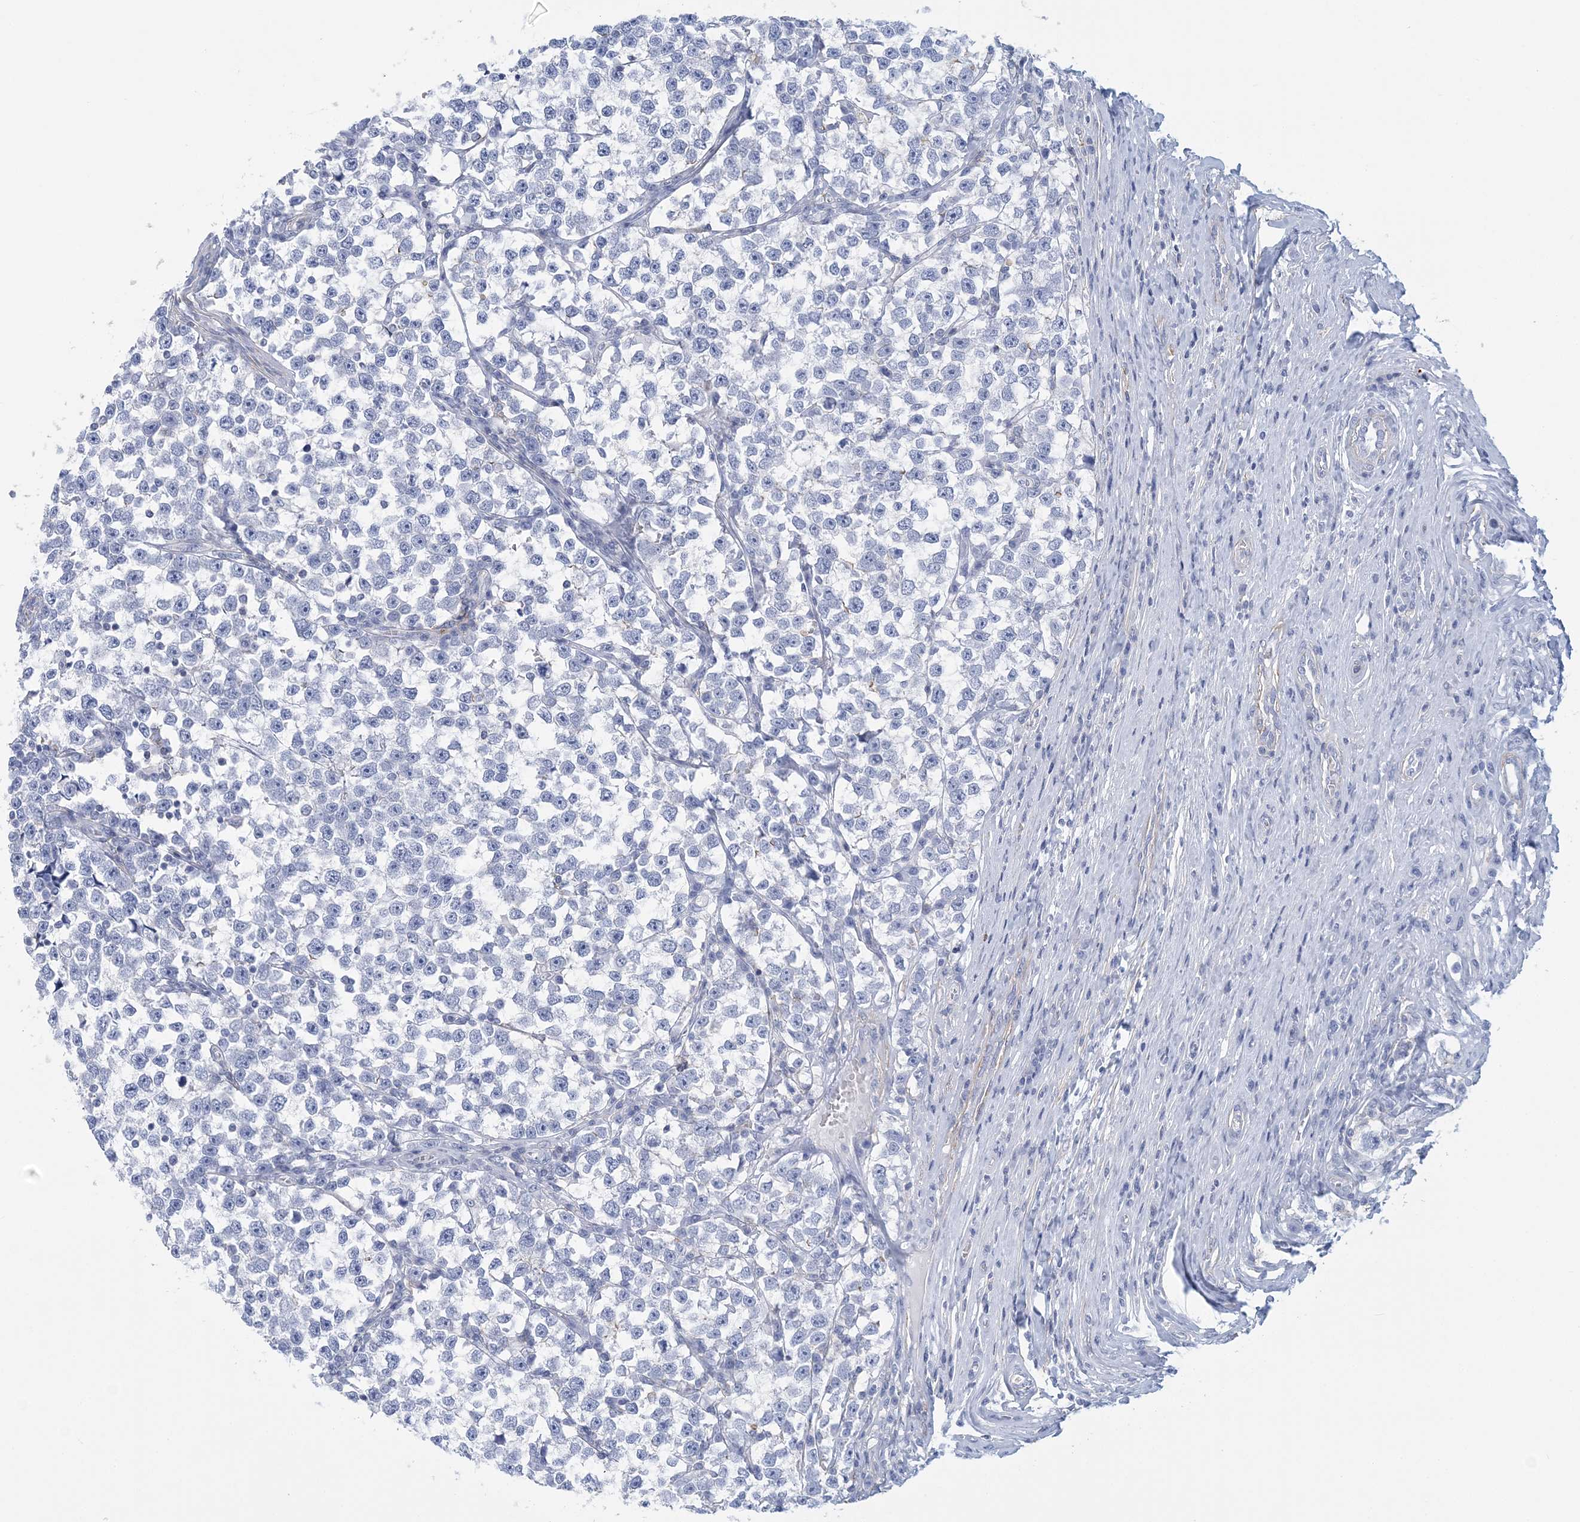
{"staining": {"intensity": "negative", "quantity": "none", "location": "none"}, "tissue": "testis cancer", "cell_type": "Tumor cells", "image_type": "cancer", "snomed": [{"axis": "morphology", "description": "Normal tissue, NOS"}, {"axis": "morphology", "description": "Seminoma, NOS"}, {"axis": "topography", "description": "Testis"}], "caption": "A high-resolution micrograph shows immunohistochemistry (IHC) staining of testis seminoma, which exhibits no significant staining in tumor cells. (Immunohistochemistry (ihc), brightfield microscopy, high magnification).", "gene": "C11orf21", "patient": {"sex": "male", "age": 43}}